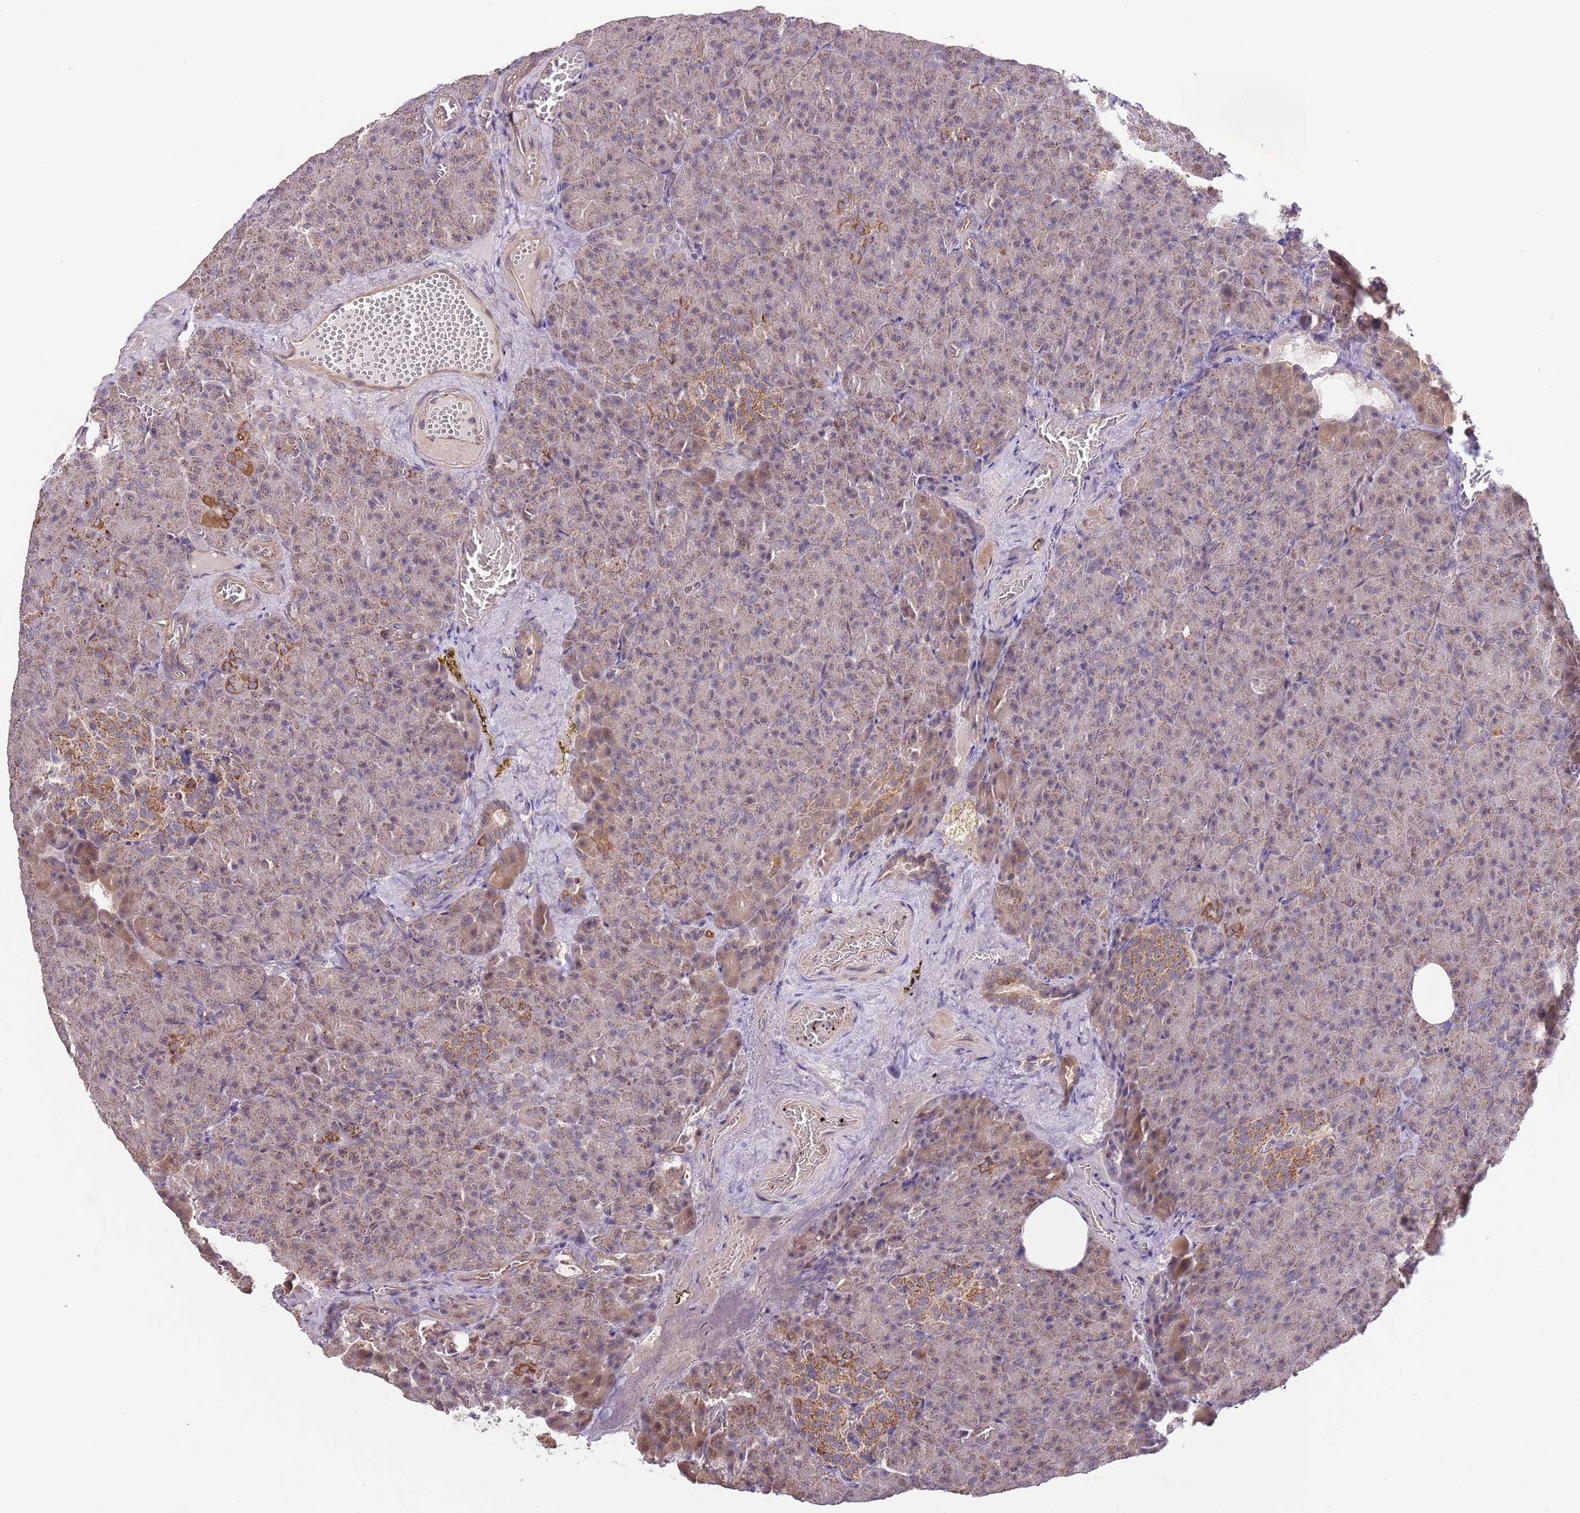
{"staining": {"intensity": "moderate", "quantity": "25%-75%", "location": "cytoplasmic/membranous"}, "tissue": "pancreas", "cell_type": "Exocrine glandular cells", "image_type": "normal", "snomed": [{"axis": "morphology", "description": "Normal tissue, NOS"}, {"axis": "topography", "description": "Pancreas"}], "caption": "Immunohistochemistry image of normal pancreas stained for a protein (brown), which shows medium levels of moderate cytoplasmic/membranous expression in about 25%-75% of exocrine glandular cells.", "gene": "IVD", "patient": {"sex": "female", "age": 74}}